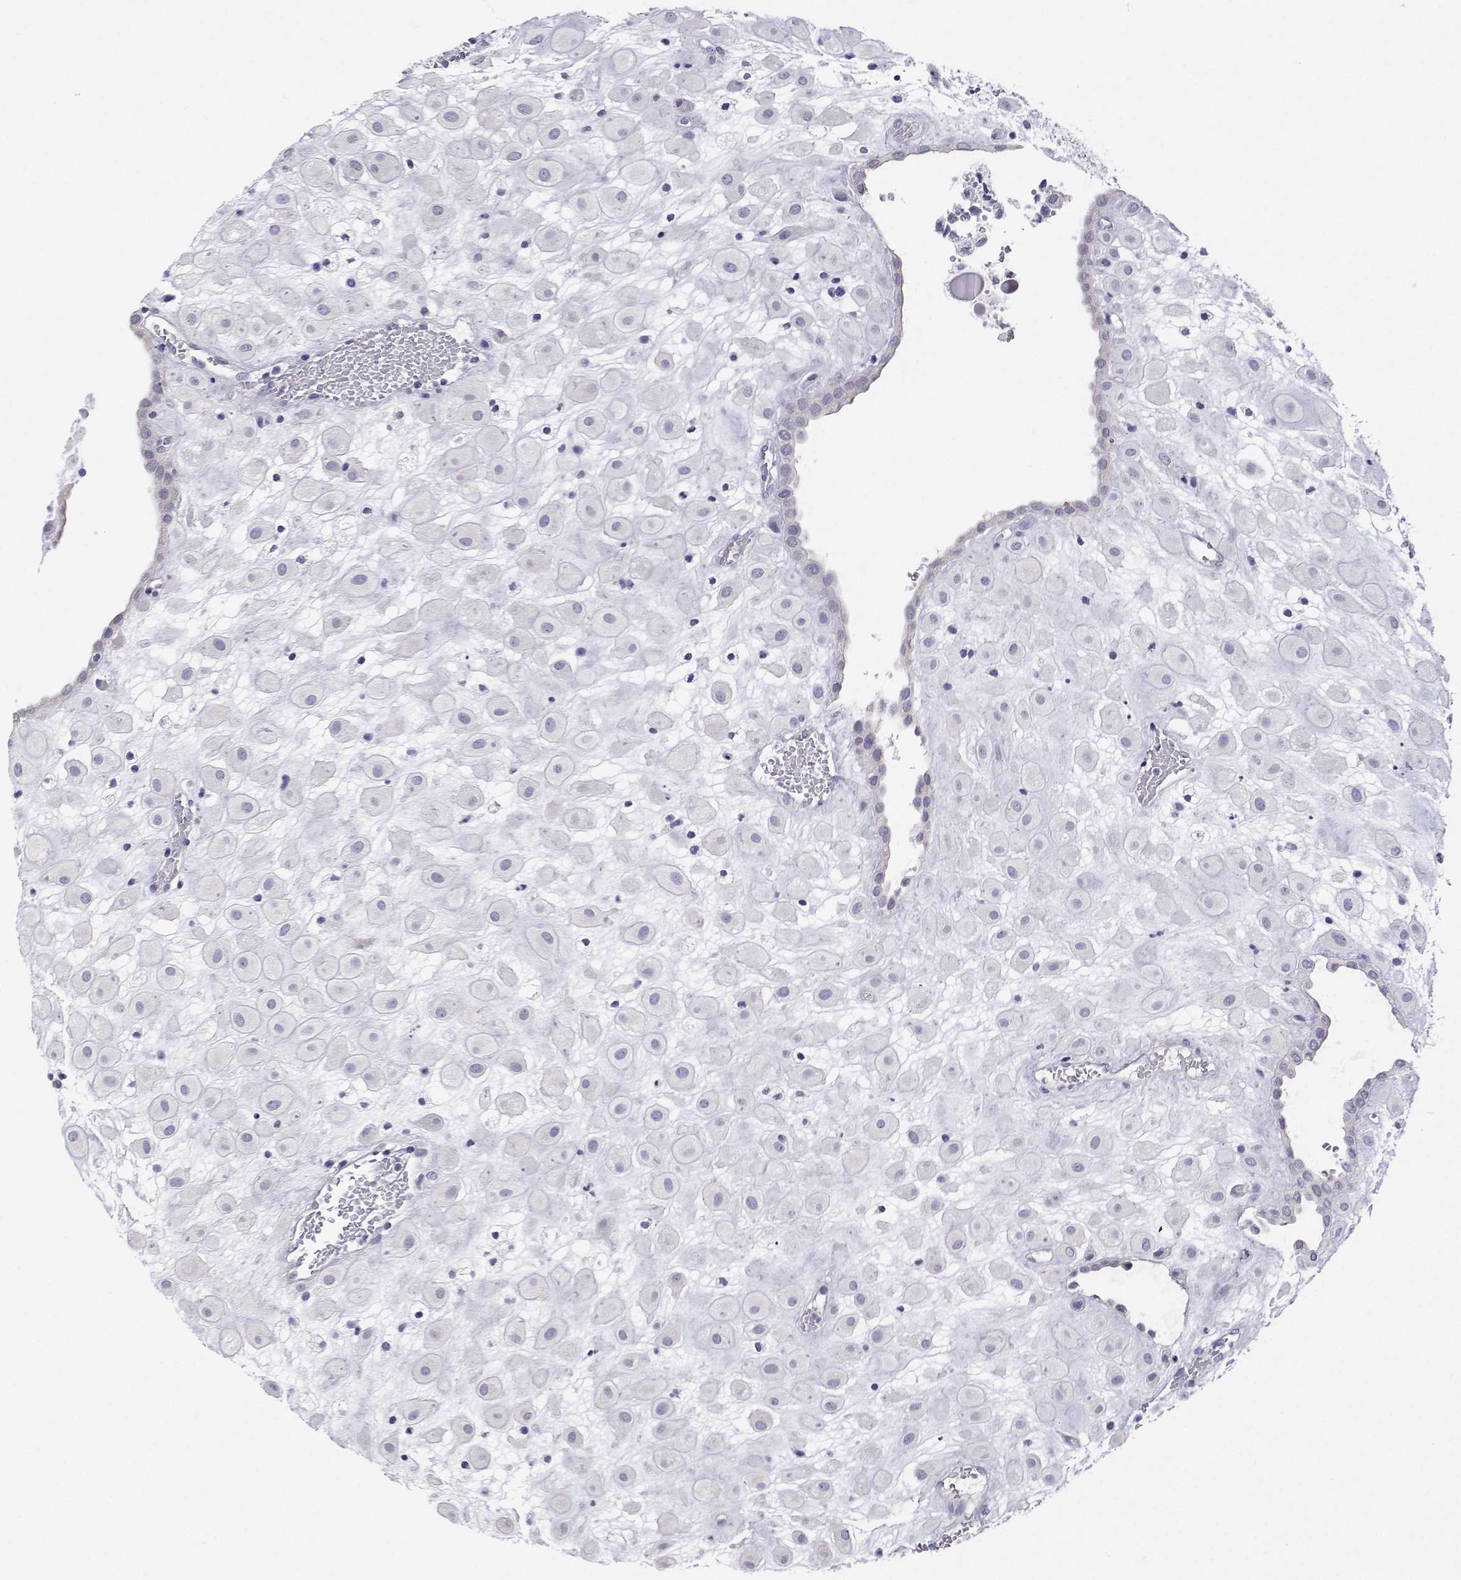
{"staining": {"intensity": "negative", "quantity": "none", "location": "none"}, "tissue": "placenta", "cell_type": "Decidual cells", "image_type": "normal", "snomed": [{"axis": "morphology", "description": "Normal tissue, NOS"}, {"axis": "topography", "description": "Placenta"}], "caption": "Protein analysis of normal placenta shows no significant positivity in decidual cells.", "gene": "ANKRD65", "patient": {"sex": "female", "age": 24}}